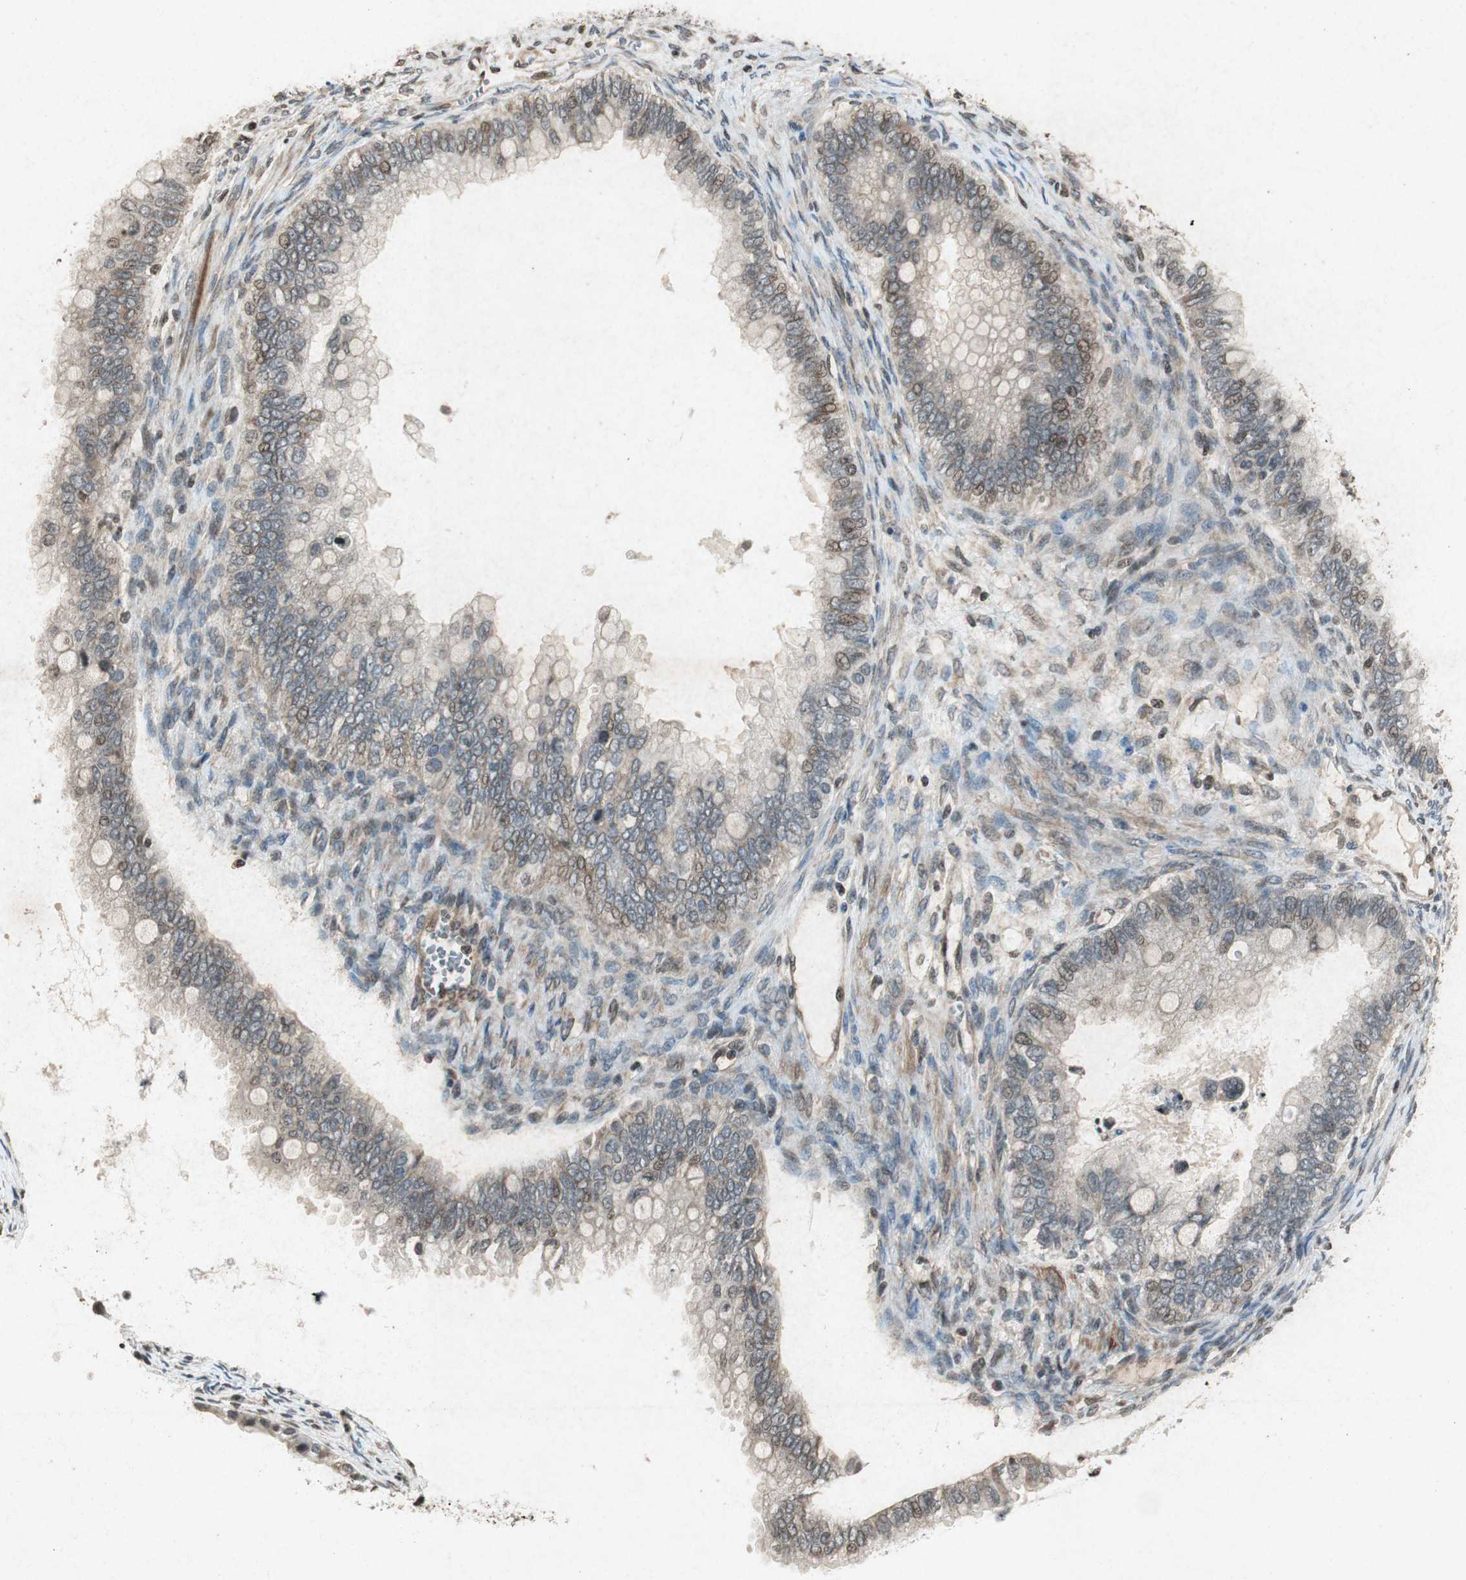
{"staining": {"intensity": "weak", "quantity": "25%-75%", "location": "nuclear"}, "tissue": "ovarian cancer", "cell_type": "Tumor cells", "image_type": "cancer", "snomed": [{"axis": "morphology", "description": "Cystadenocarcinoma, mucinous, NOS"}, {"axis": "topography", "description": "Ovary"}], "caption": "Immunohistochemical staining of human mucinous cystadenocarcinoma (ovarian) shows low levels of weak nuclear protein staining in approximately 25%-75% of tumor cells.", "gene": "PRKG1", "patient": {"sex": "female", "age": 80}}